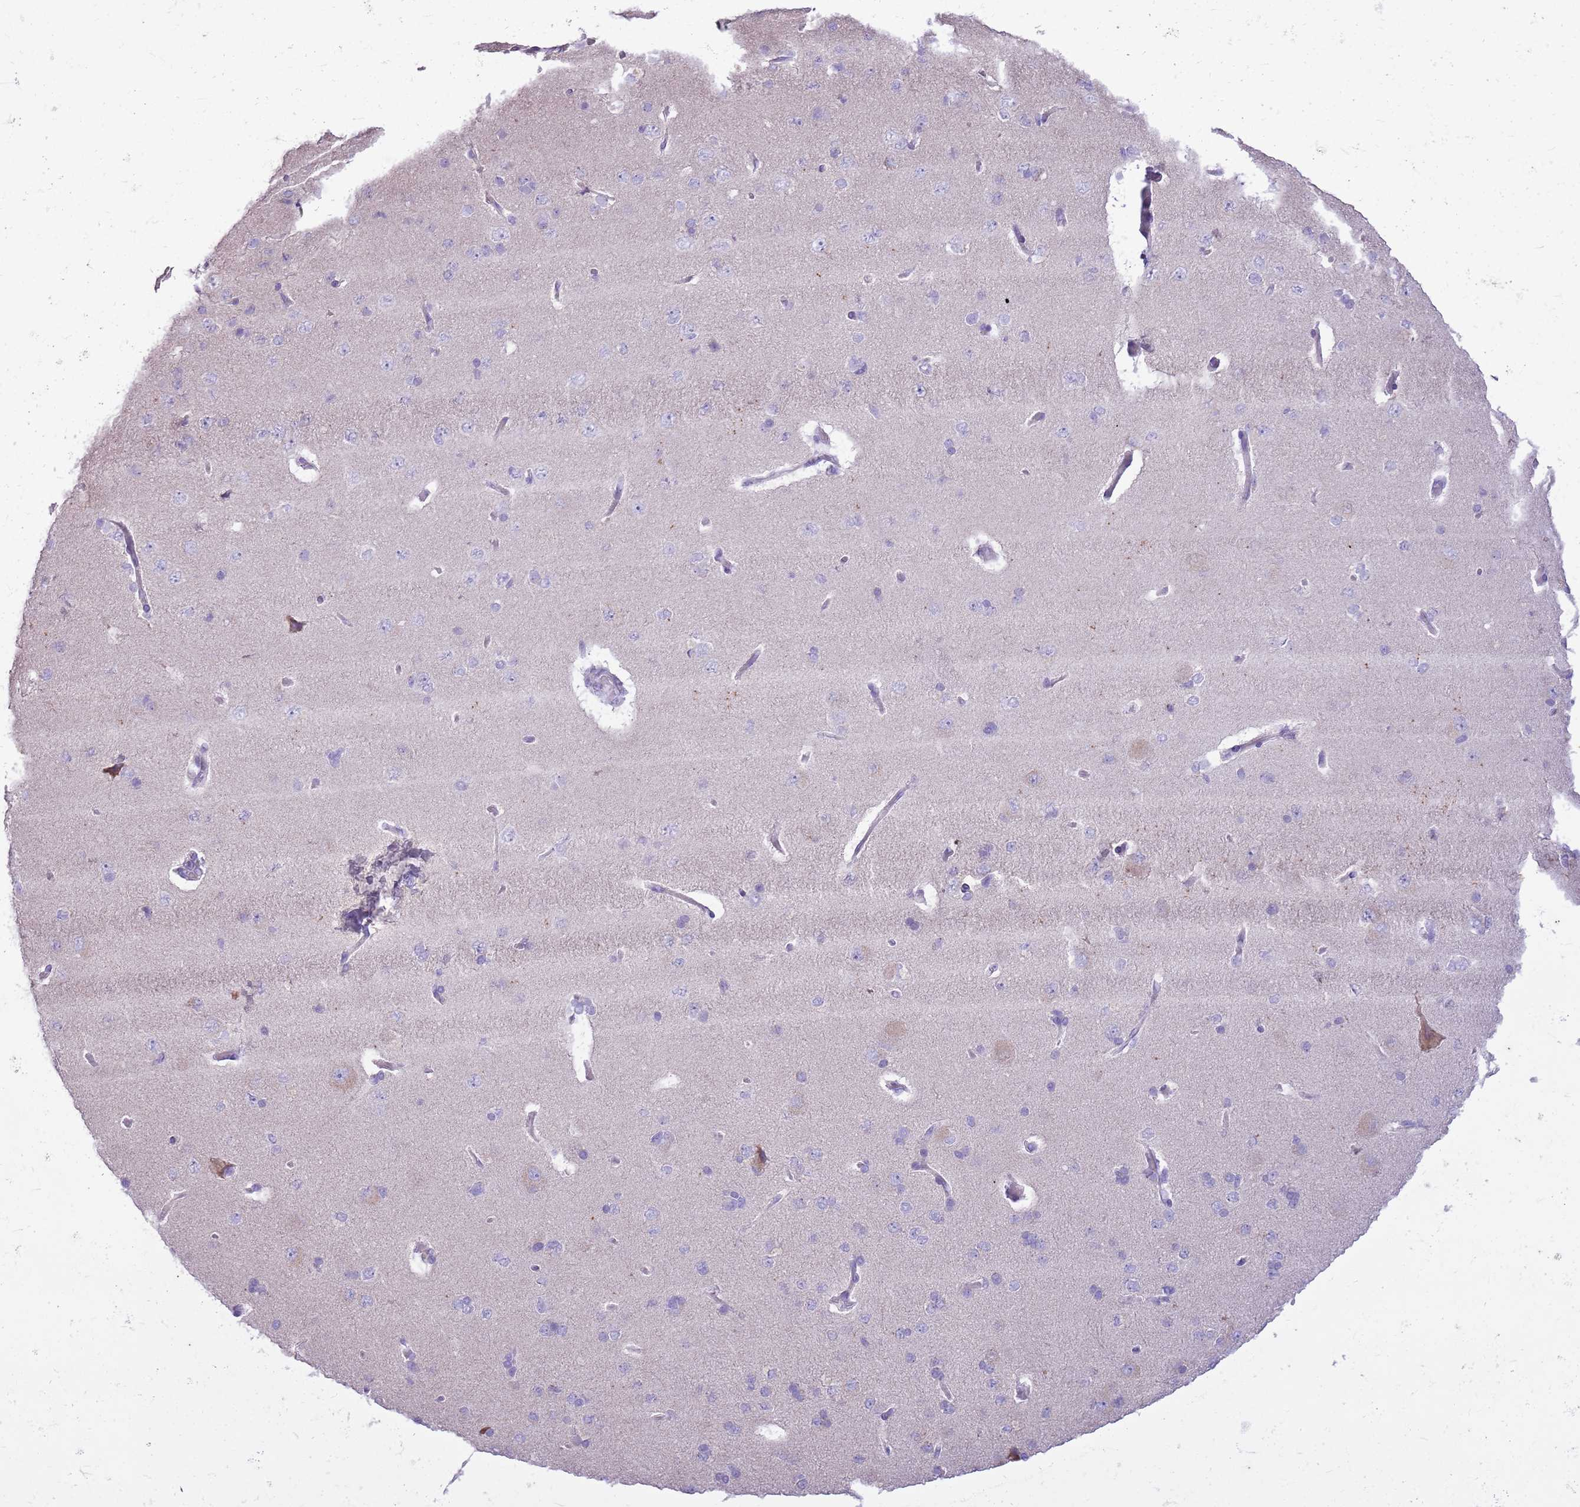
{"staining": {"intensity": "negative", "quantity": "none", "location": "none"}, "tissue": "cerebral cortex", "cell_type": "Endothelial cells", "image_type": "normal", "snomed": [{"axis": "morphology", "description": "Normal tissue, NOS"}, {"axis": "topography", "description": "Cerebral cortex"}], "caption": "A high-resolution micrograph shows IHC staining of unremarkable cerebral cortex, which reveals no significant positivity in endothelial cells.", "gene": "CNPPD1", "patient": {"sex": "male", "age": 62}}